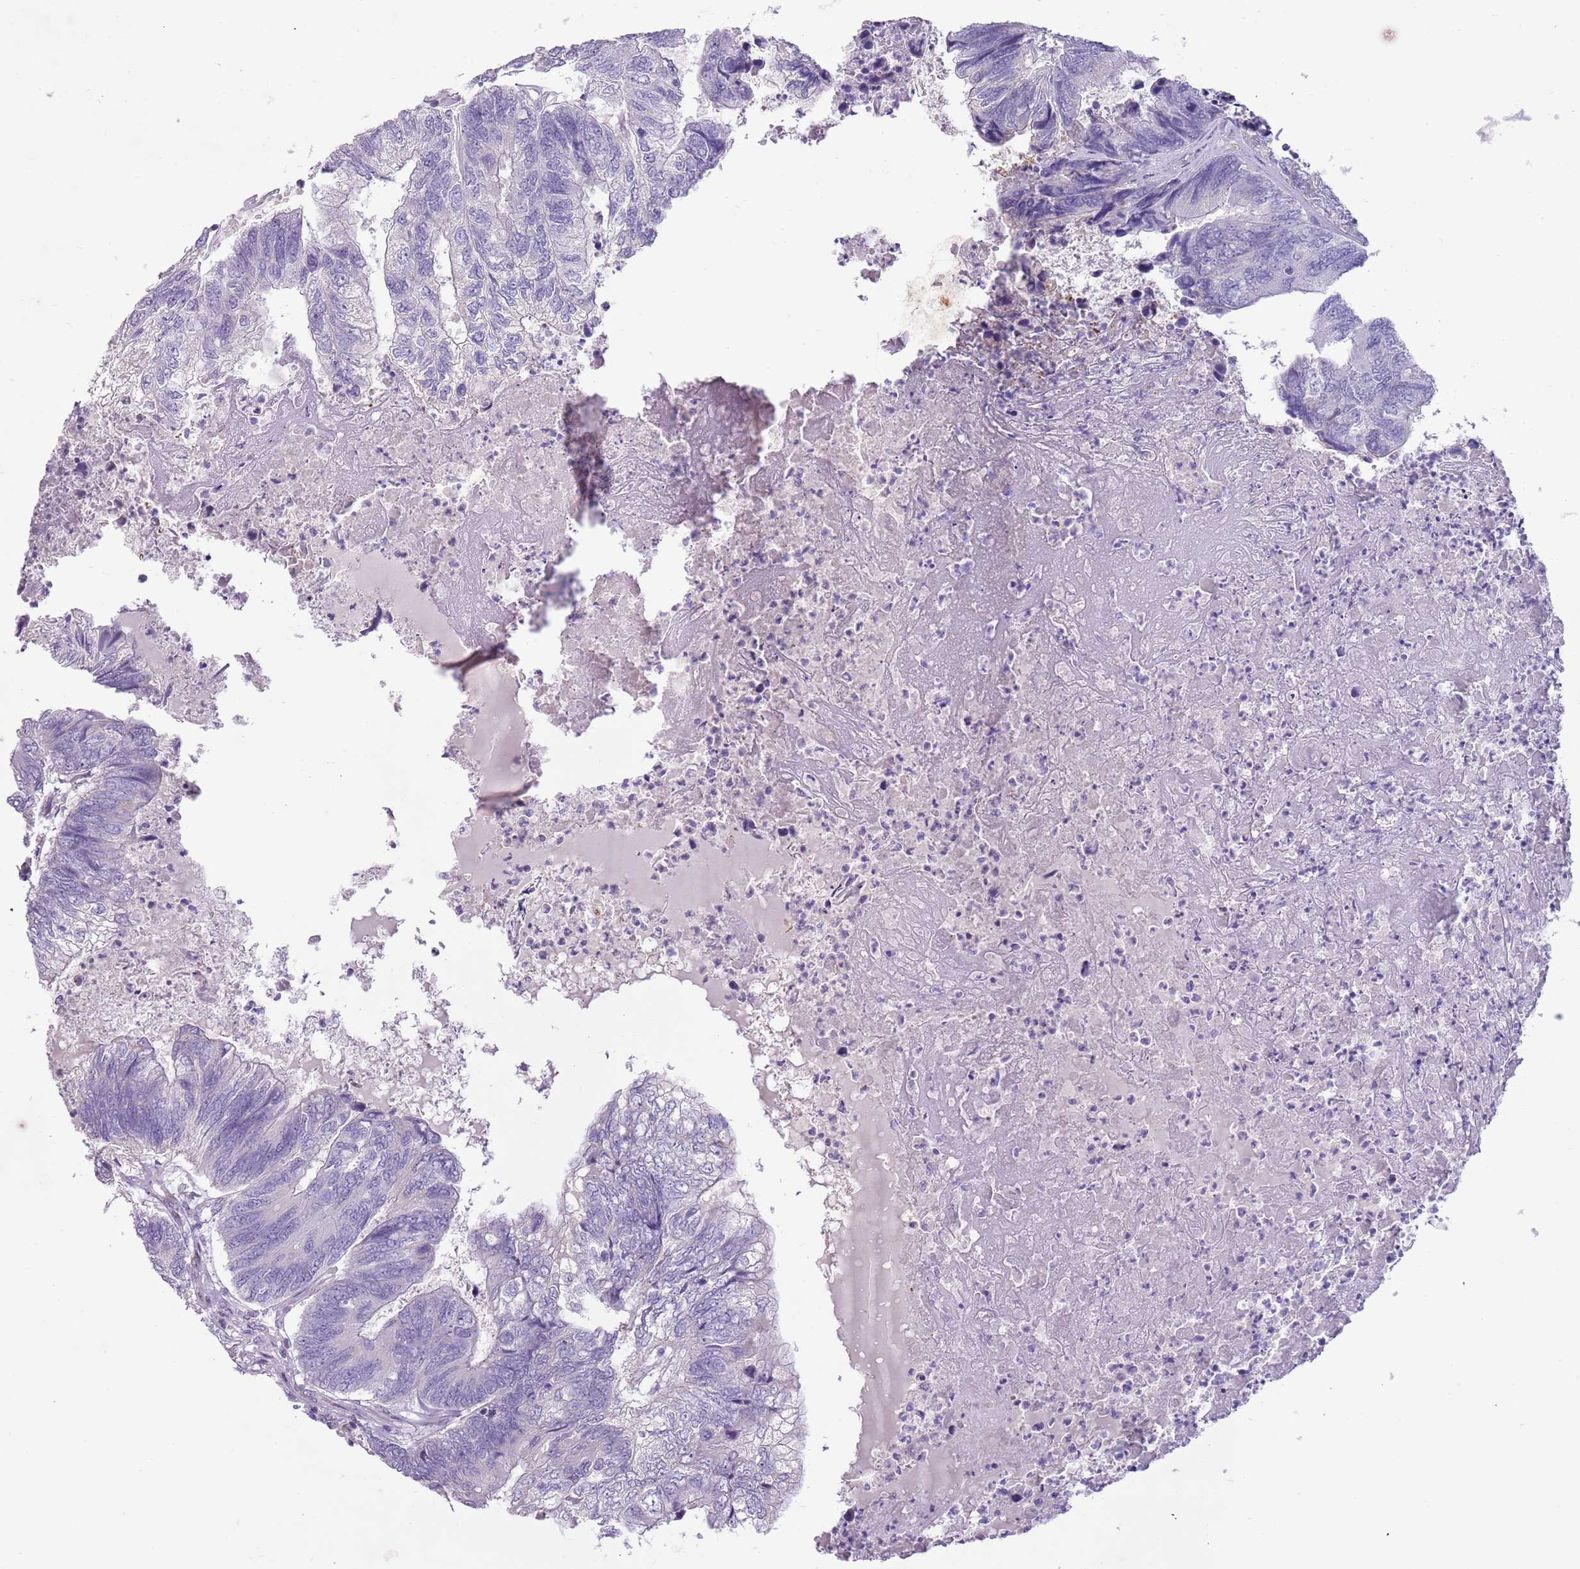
{"staining": {"intensity": "negative", "quantity": "none", "location": "none"}, "tissue": "colorectal cancer", "cell_type": "Tumor cells", "image_type": "cancer", "snomed": [{"axis": "morphology", "description": "Adenocarcinoma, NOS"}, {"axis": "topography", "description": "Colon"}], "caption": "Immunohistochemical staining of colorectal adenocarcinoma shows no significant expression in tumor cells.", "gene": "RNF222", "patient": {"sex": "female", "age": 67}}